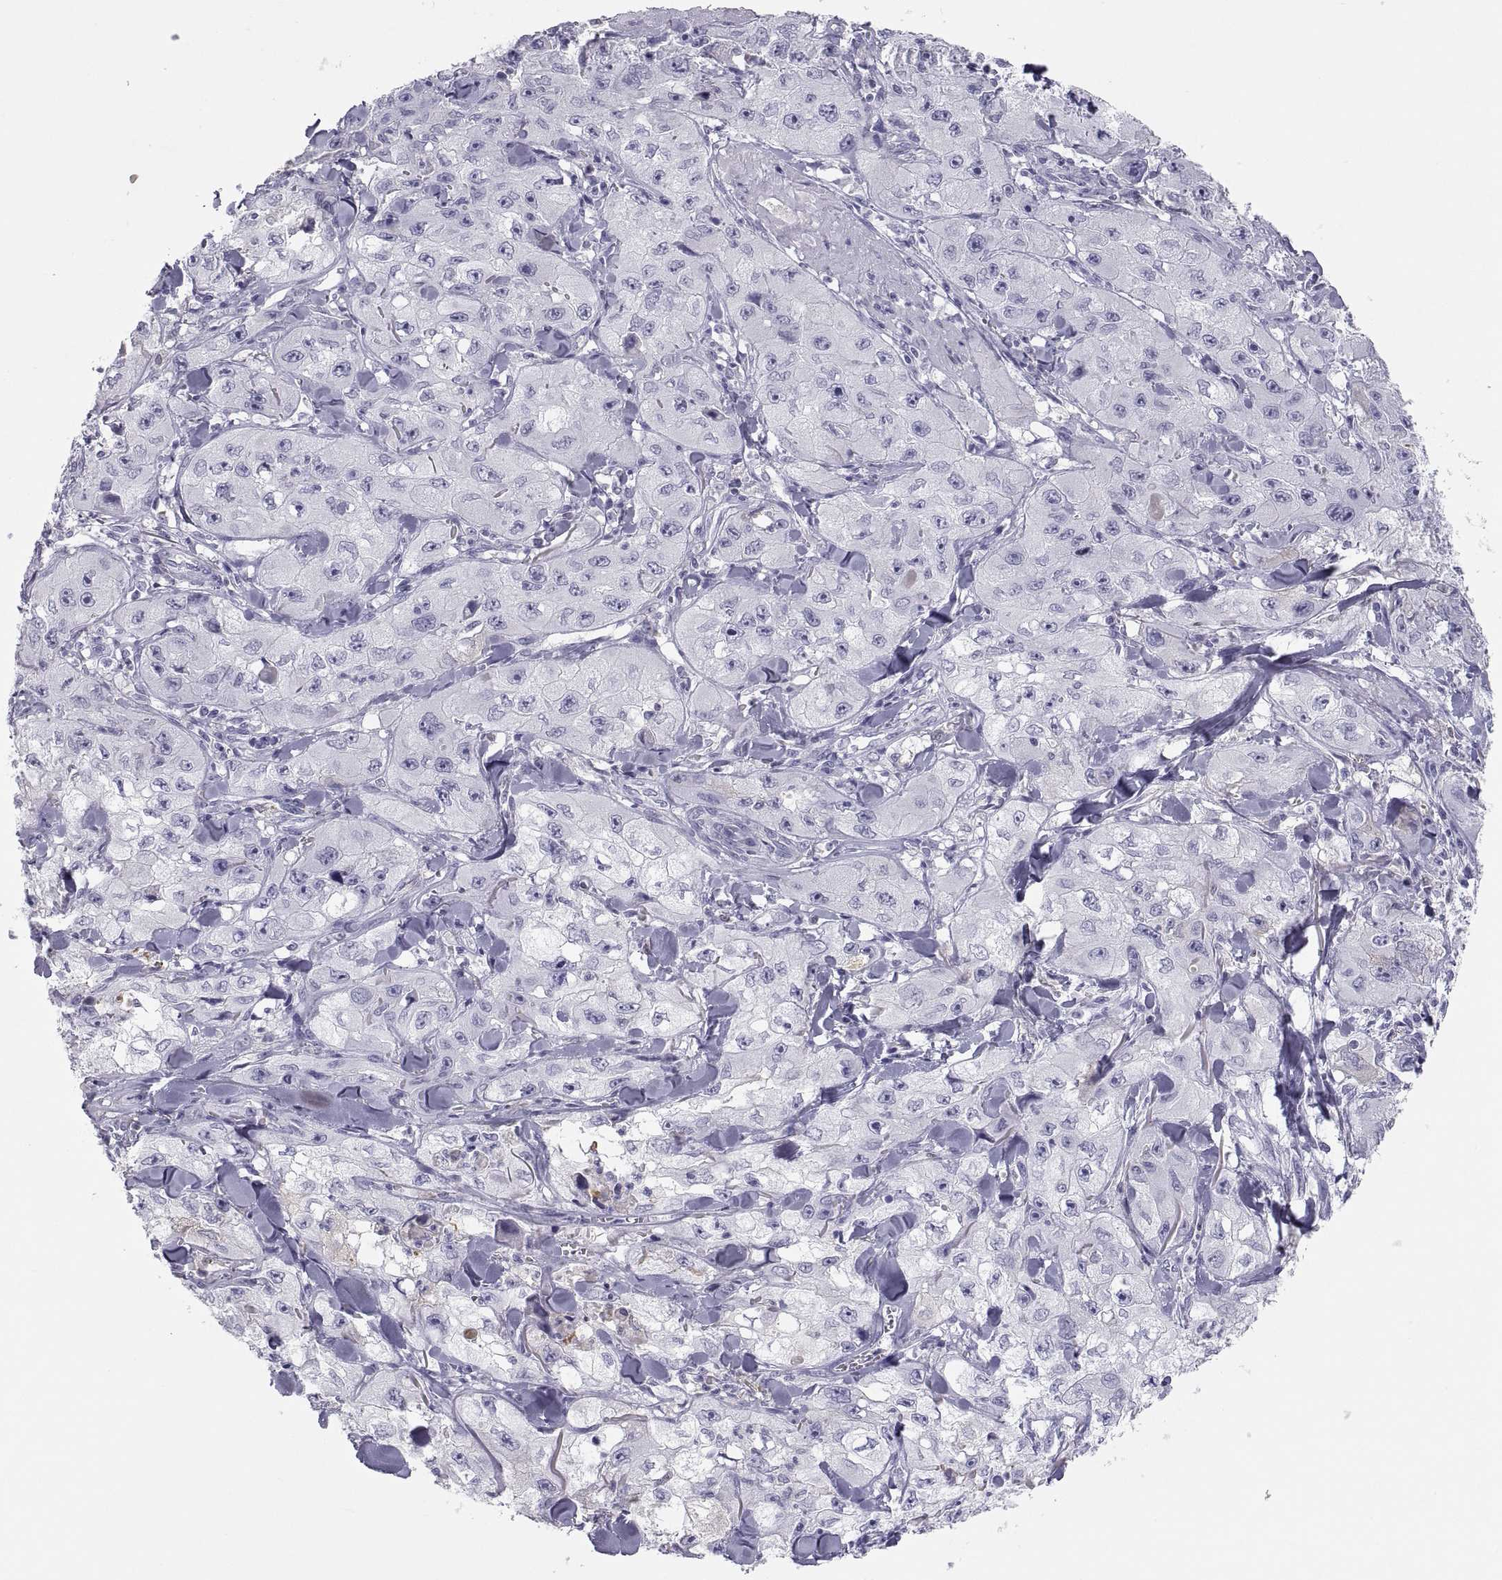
{"staining": {"intensity": "negative", "quantity": "none", "location": "none"}, "tissue": "skin cancer", "cell_type": "Tumor cells", "image_type": "cancer", "snomed": [{"axis": "morphology", "description": "Squamous cell carcinoma, NOS"}, {"axis": "topography", "description": "Skin"}, {"axis": "topography", "description": "Subcutis"}], "caption": "A photomicrograph of human skin cancer (squamous cell carcinoma) is negative for staining in tumor cells.", "gene": "MAGEB2", "patient": {"sex": "male", "age": 73}}